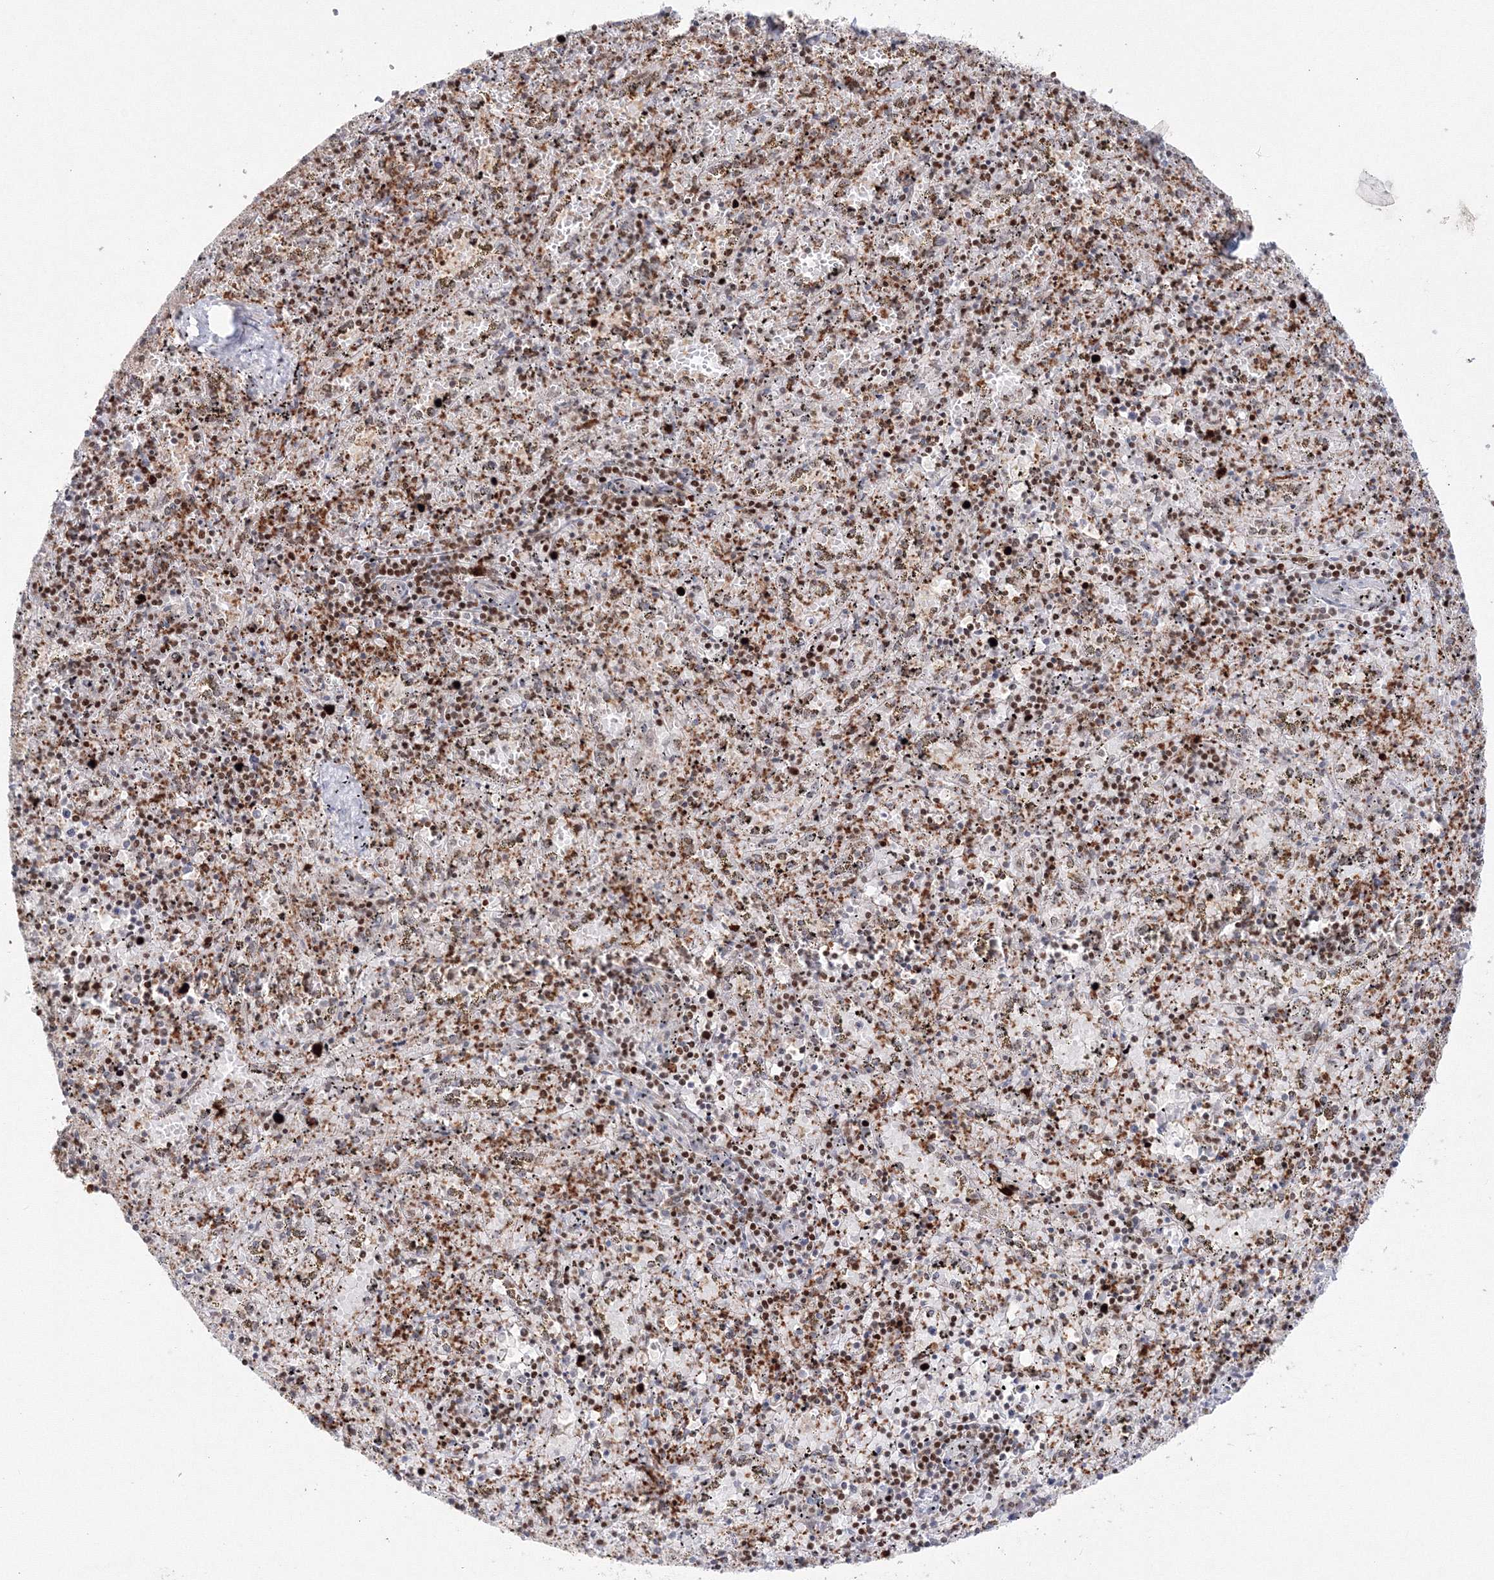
{"staining": {"intensity": "strong", "quantity": ">75%", "location": "nuclear"}, "tissue": "spleen", "cell_type": "Cells in red pulp", "image_type": "normal", "snomed": [{"axis": "morphology", "description": "Normal tissue, NOS"}, {"axis": "topography", "description": "Spleen"}], "caption": "IHC staining of normal spleen, which exhibits high levels of strong nuclear positivity in approximately >75% of cells in red pulp indicating strong nuclear protein staining. The staining was performed using DAB (brown) for protein detection and nuclei were counterstained in hematoxylin (blue).", "gene": "LIG1", "patient": {"sex": "male", "age": 11}}